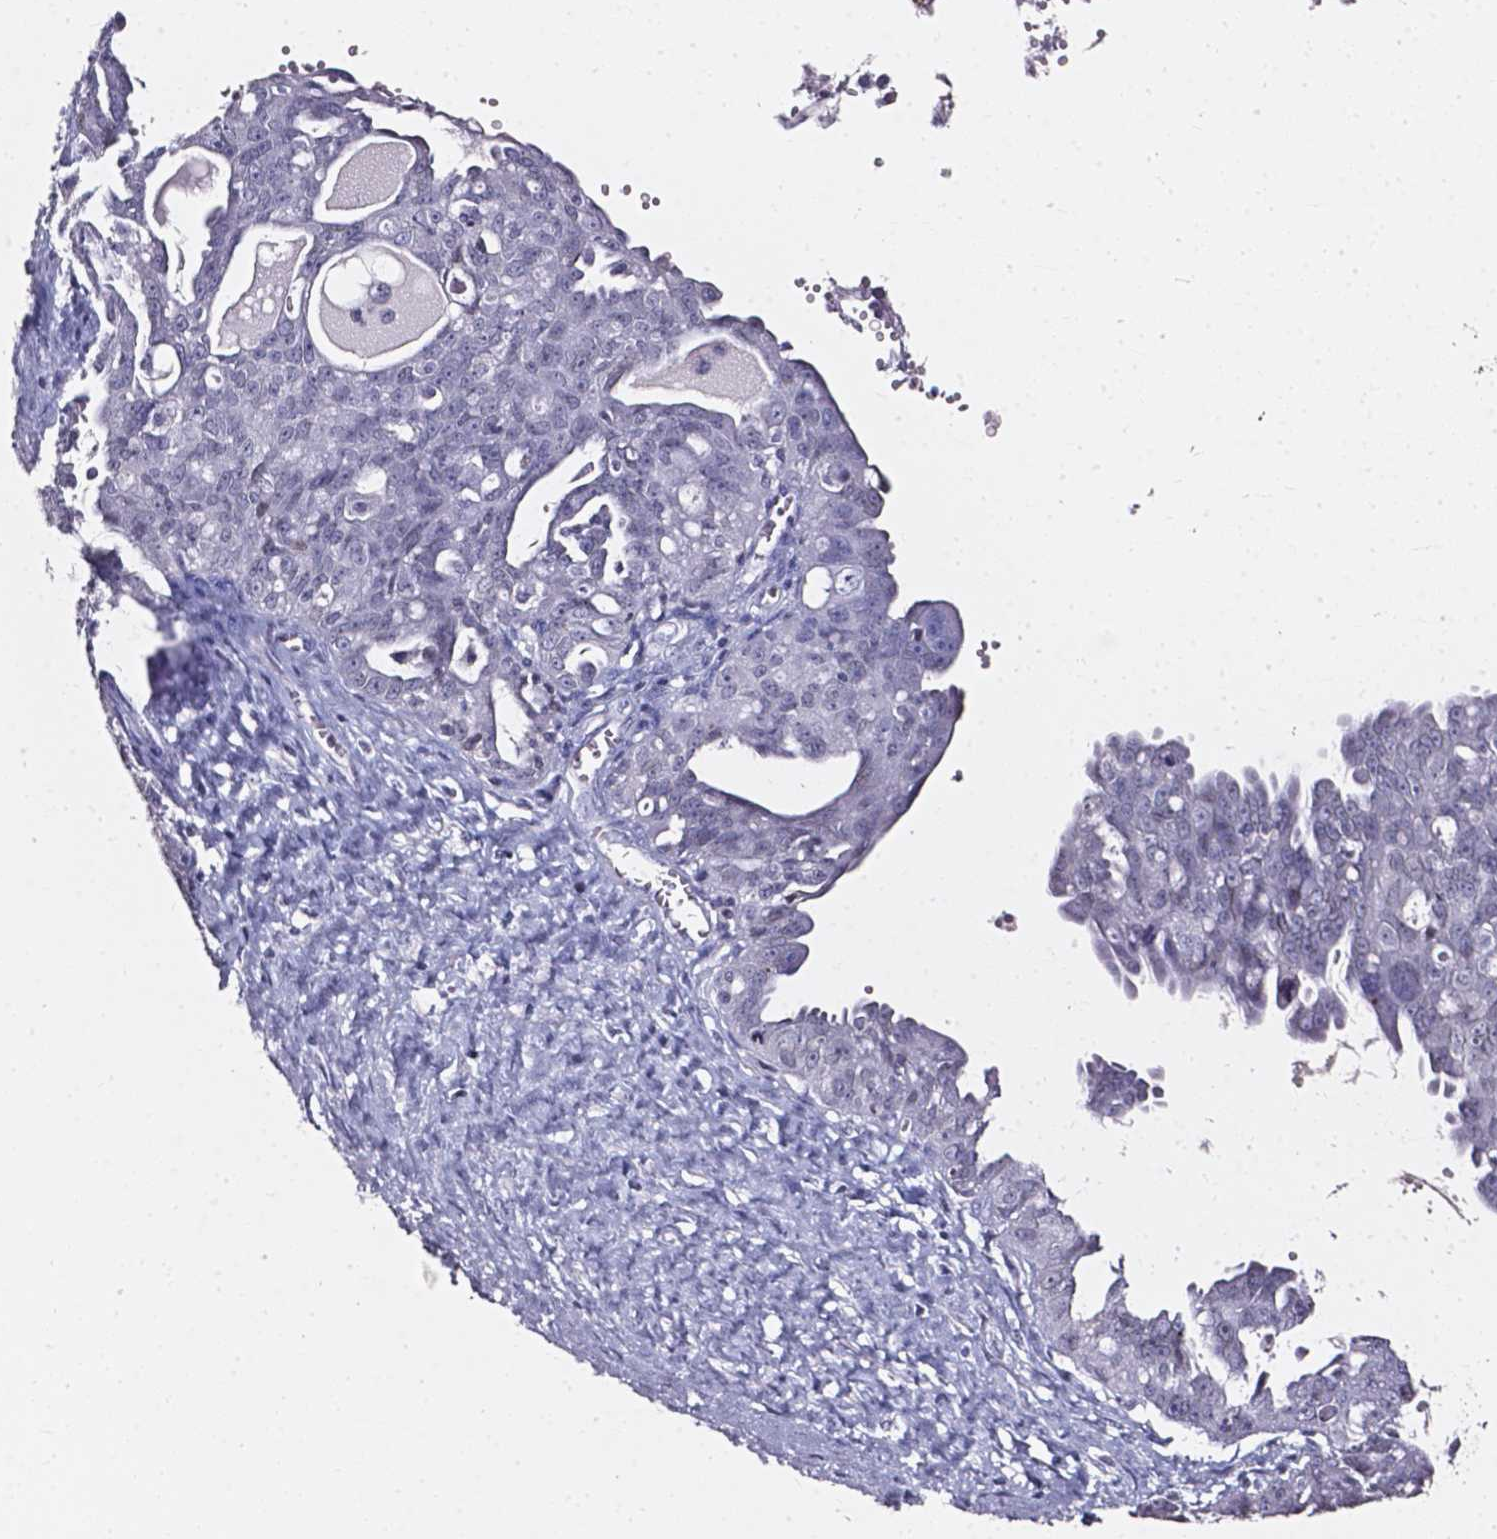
{"staining": {"intensity": "negative", "quantity": "none", "location": "none"}, "tissue": "ovarian cancer", "cell_type": "Tumor cells", "image_type": "cancer", "snomed": [{"axis": "morphology", "description": "Carcinoma, endometroid"}, {"axis": "topography", "description": "Ovary"}], "caption": "Tumor cells show no significant protein expression in endometroid carcinoma (ovarian).", "gene": "AKR1B10", "patient": {"sex": "female", "age": 70}}